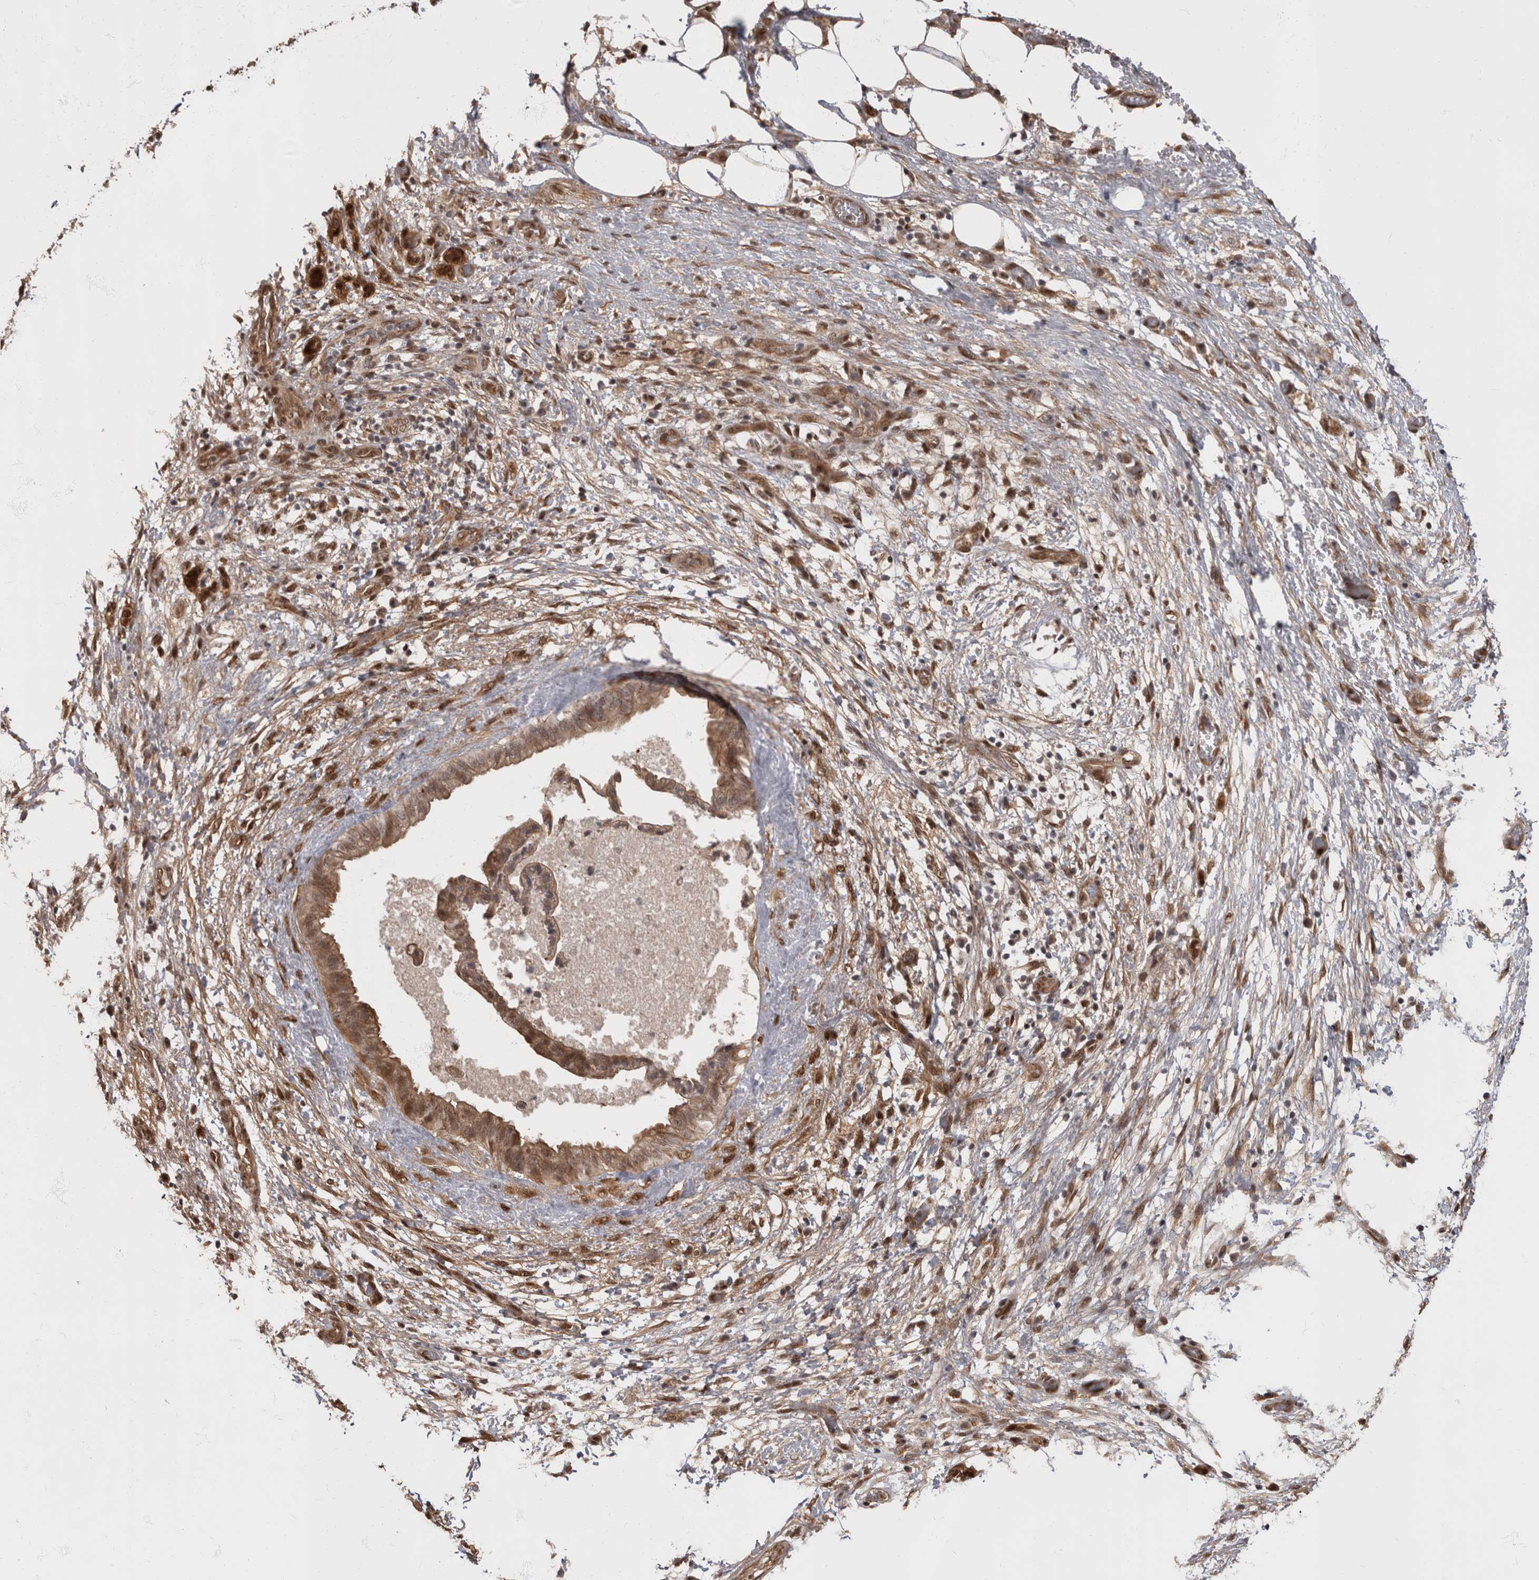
{"staining": {"intensity": "moderate", "quantity": ">75%", "location": "cytoplasmic/membranous,nuclear"}, "tissue": "pancreatic cancer", "cell_type": "Tumor cells", "image_type": "cancer", "snomed": [{"axis": "morphology", "description": "Adenocarcinoma, NOS"}, {"axis": "topography", "description": "Pancreas"}], "caption": "DAB (3,3'-diaminobenzidine) immunohistochemical staining of pancreatic adenocarcinoma reveals moderate cytoplasmic/membranous and nuclear protein staining in approximately >75% of tumor cells.", "gene": "AKT3", "patient": {"sex": "female", "age": 78}}